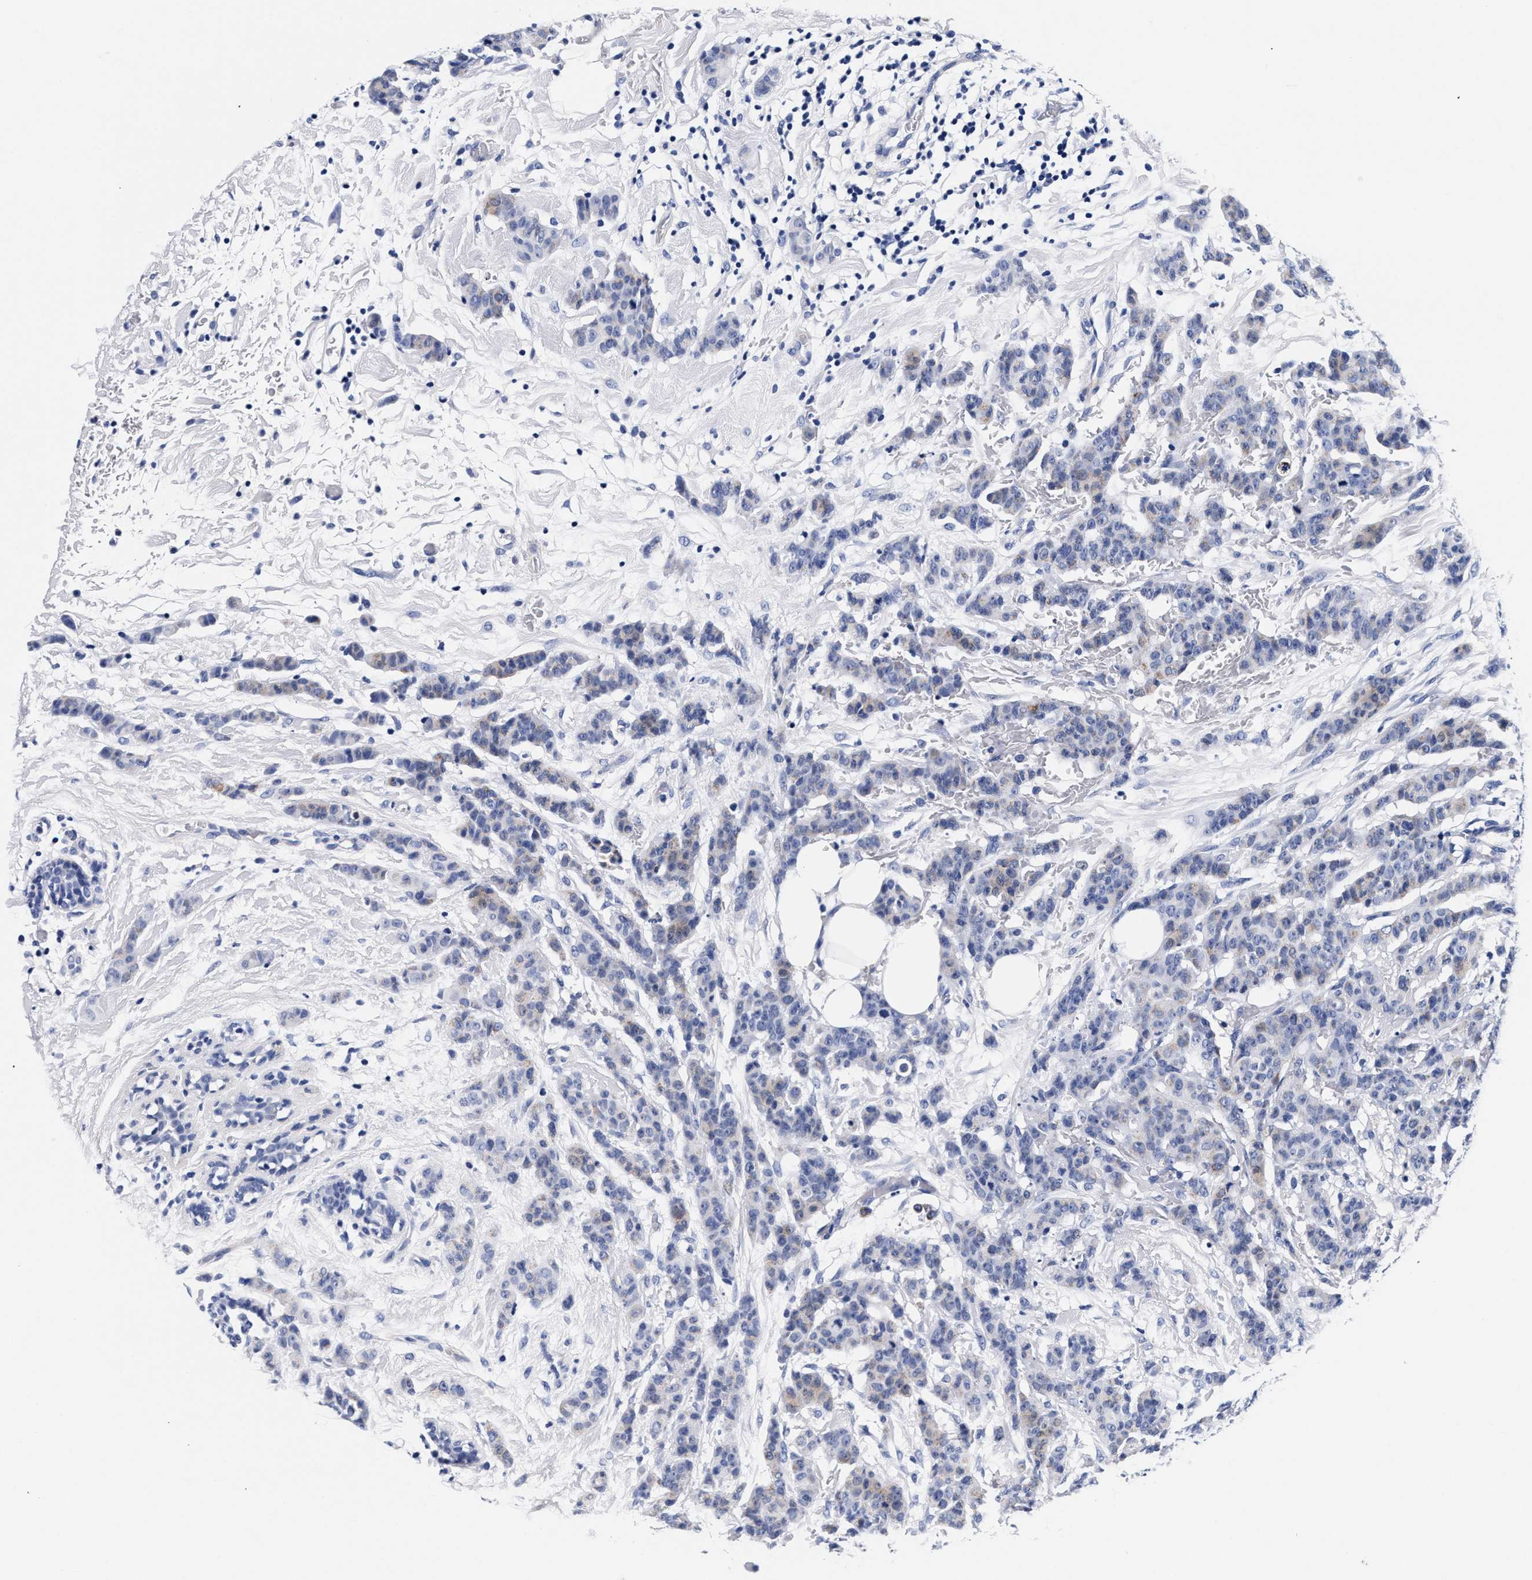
{"staining": {"intensity": "negative", "quantity": "none", "location": "none"}, "tissue": "breast cancer", "cell_type": "Tumor cells", "image_type": "cancer", "snomed": [{"axis": "morphology", "description": "Normal tissue, NOS"}, {"axis": "morphology", "description": "Duct carcinoma"}, {"axis": "topography", "description": "Breast"}], "caption": "Breast cancer (infiltrating ductal carcinoma) stained for a protein using immunohistochemistry exhibits no positivity tumor cells.", "gene": "RAB3B", "patient": {"sex": "female", "age": 40}}